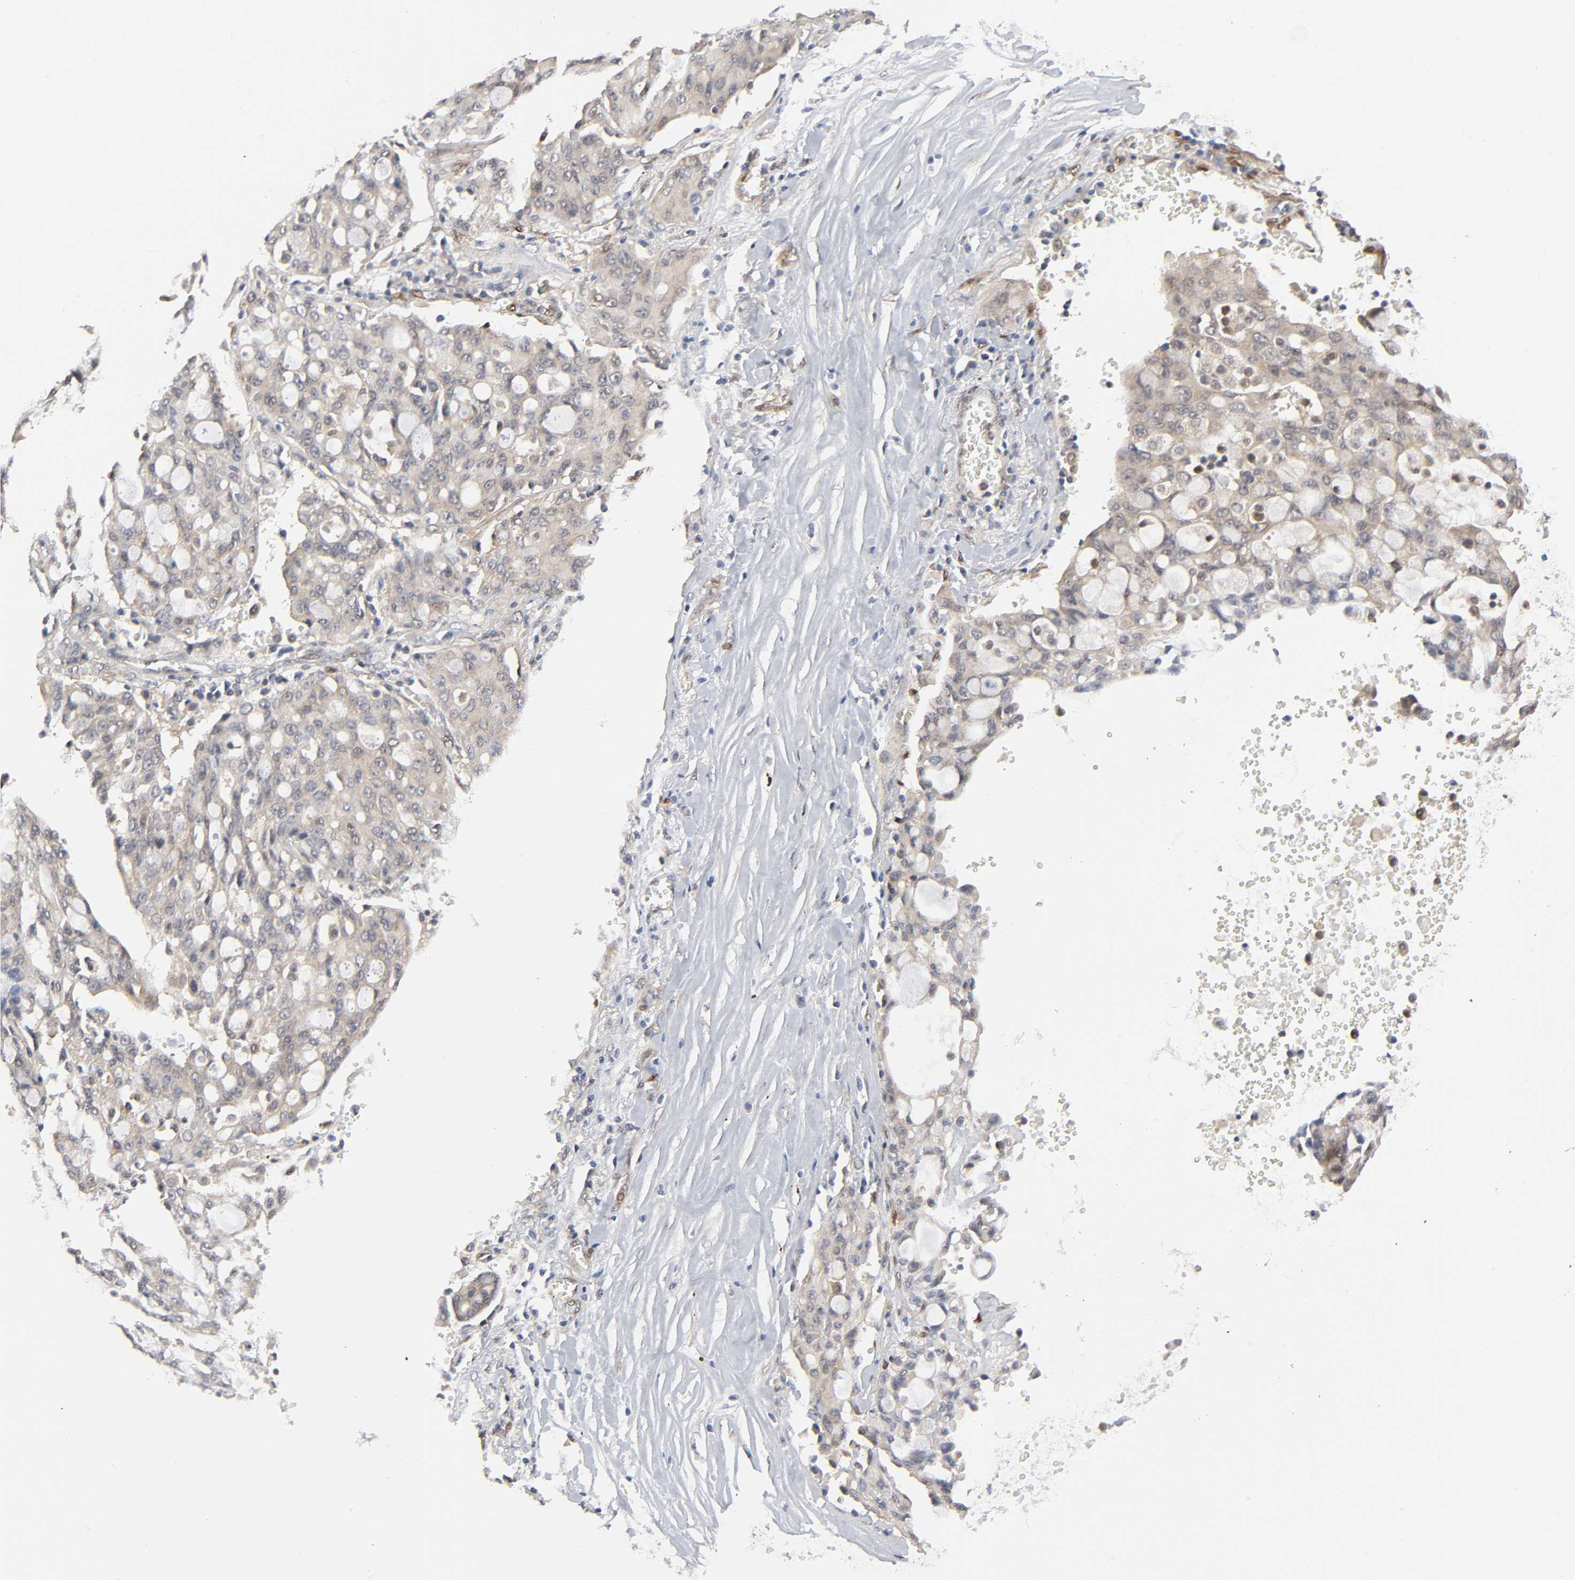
{"staining": {"intensity": "negative", "quantity": "none", "location": "none"}, "tissue": "lung cancer", "cell_type": "Tumor cells", "image_type": "cancer", "snomed": [{"axis": "morphology", "description": "Adenocarcinoma, NOS"}, {"axis": "topography", "description": "Lung"}], "caption": "IHC of lung adenocarcinoma reveals no expression in tumor cells.", "gene": "PTEN", "patient": {"sex": "female", "age": 44}}